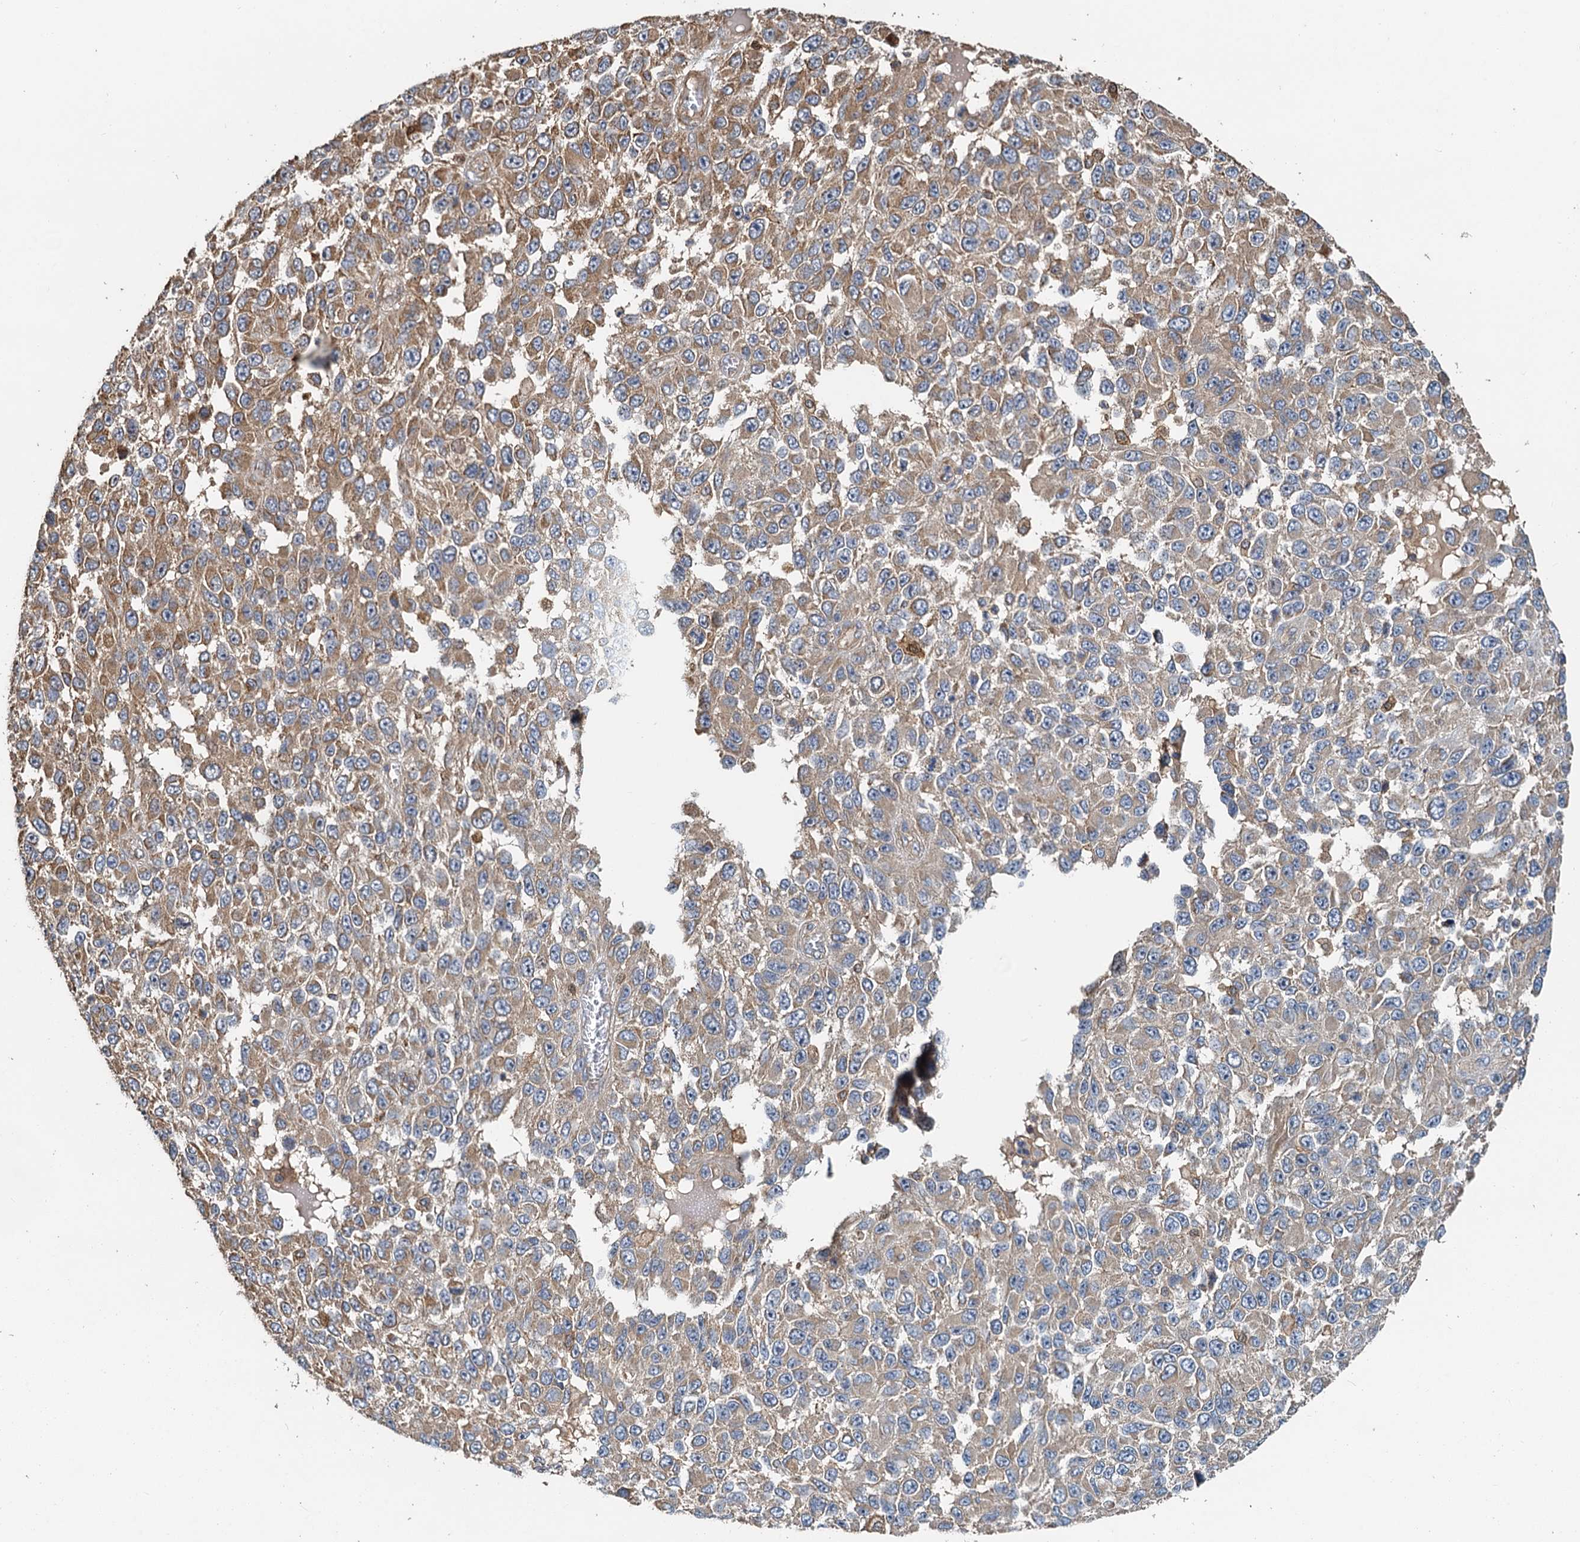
{"staining": {"intensity": "moderate", "quantity": ">75%", "location": "cytoplasmic/membranous"}, "tissue": "melanoma", "cell_type": "Tumor cells", "image_type": "cancer", "snomed": [{"axis": "morphology", "description": "Normal tissue, NOS"}, {"axis": "morphology", "description": "Malignant melanoma, NOS"}, {"axis": "topography", "description": "Skin"}], "caption": "This image displays immunohistochemistry (IHC) staining of malignant melanoma, with medium moderate cytoplasmic/membranous positivity in about >75% of tumor cells.", "gene": "SDS", "patient": {"sex": "female", "age": 96}}